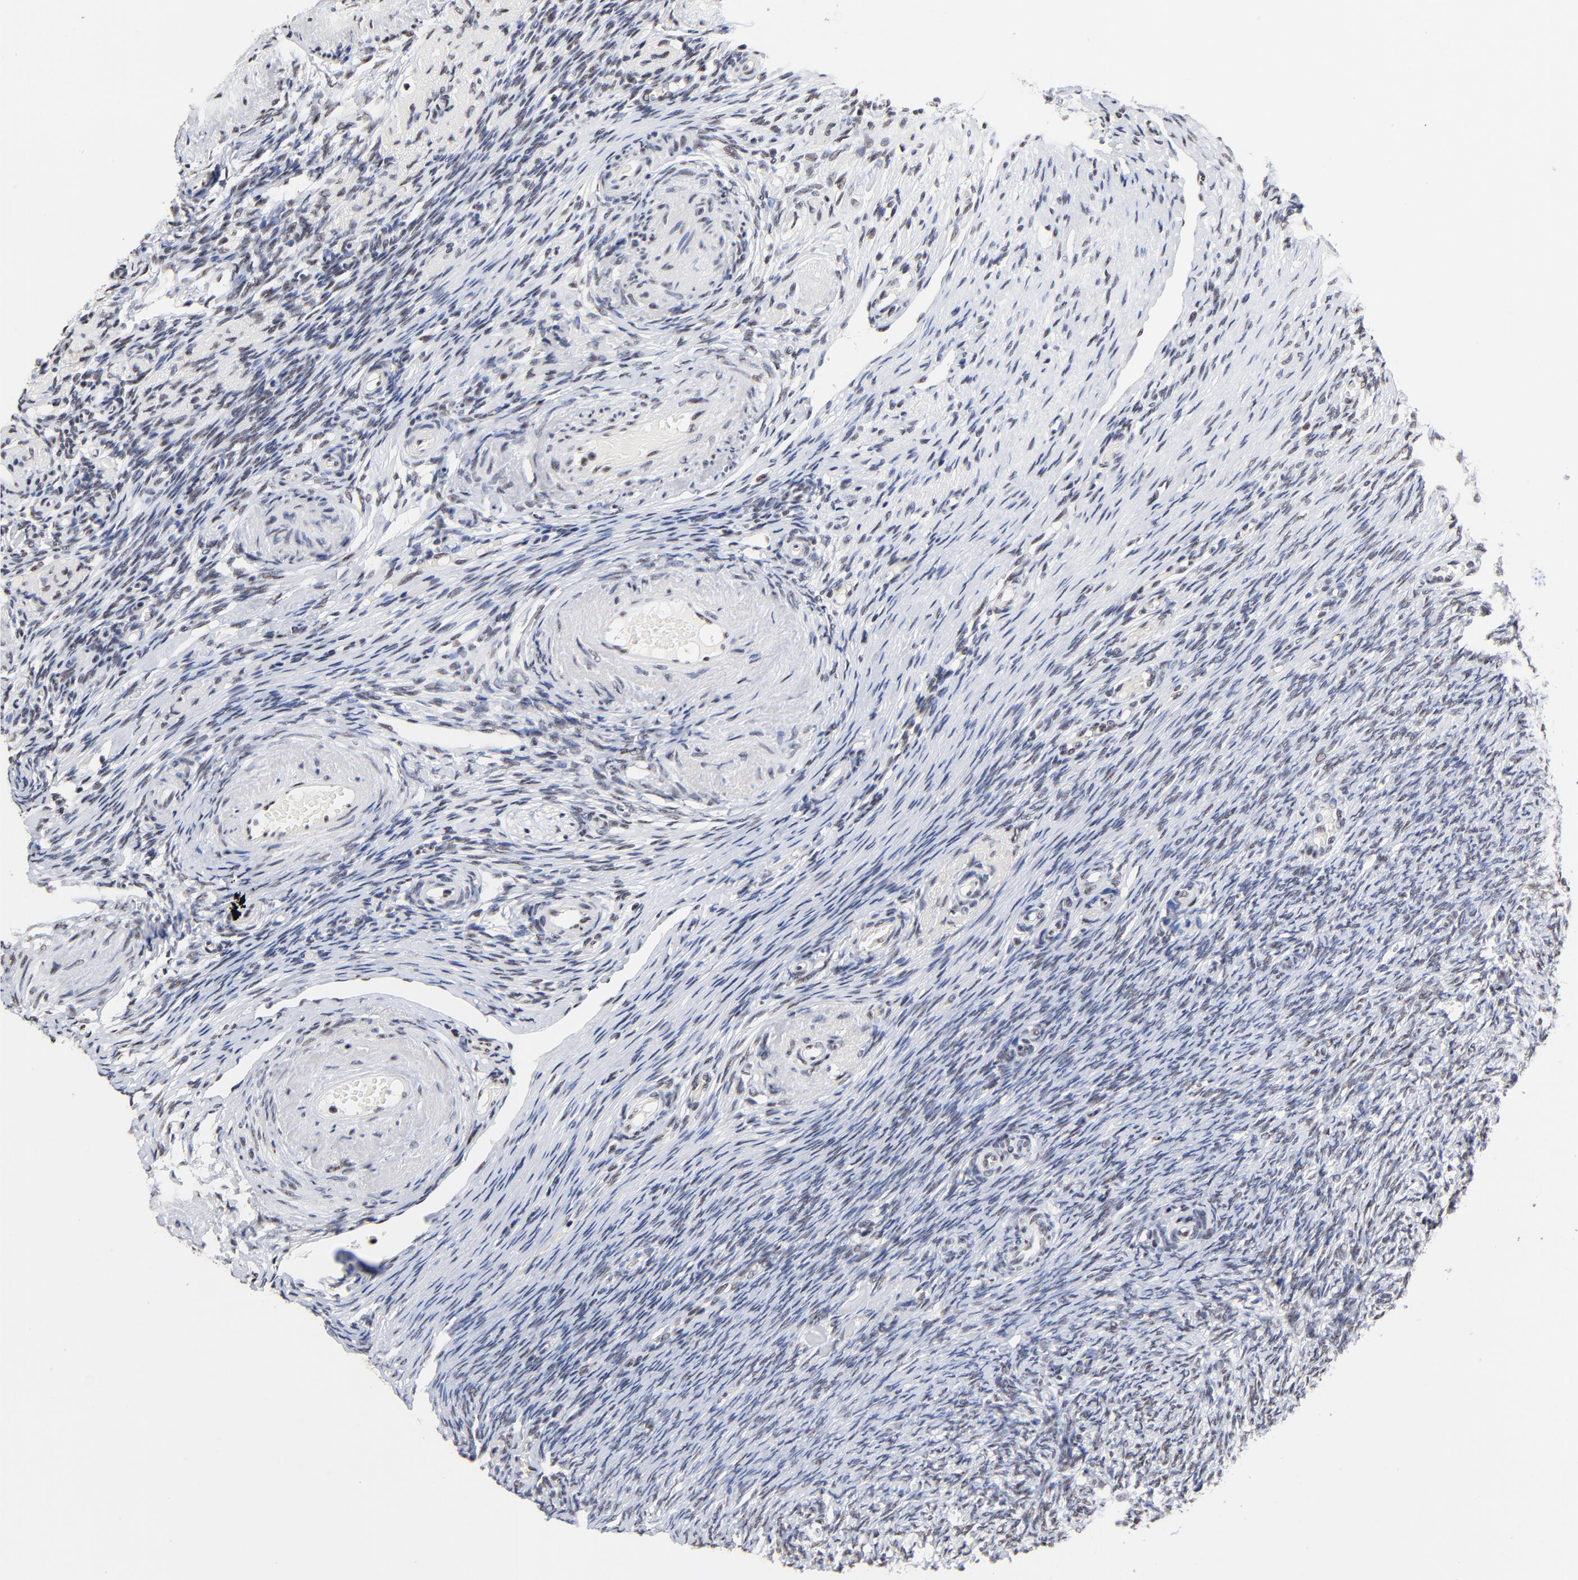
{"staining": {"intensity": "weak", "quantity": ">75%", "location": "nuclear"}, "tissue": "ovary", "cell_type": "Follicle cells", "image_type": "normal", "snomed": [{"axis": "morphology", "description": "Normal tissue, NOS"}, {"axis": "topography", "description": "Ovary"}], "caption": "Unremarkable ovary demonstrates weak nuclear expression in approximately >75% of follicle cells Nuclei are stained in blue..", "gene": "MBD4", "patient": {"sex": "female", "age": 60}}